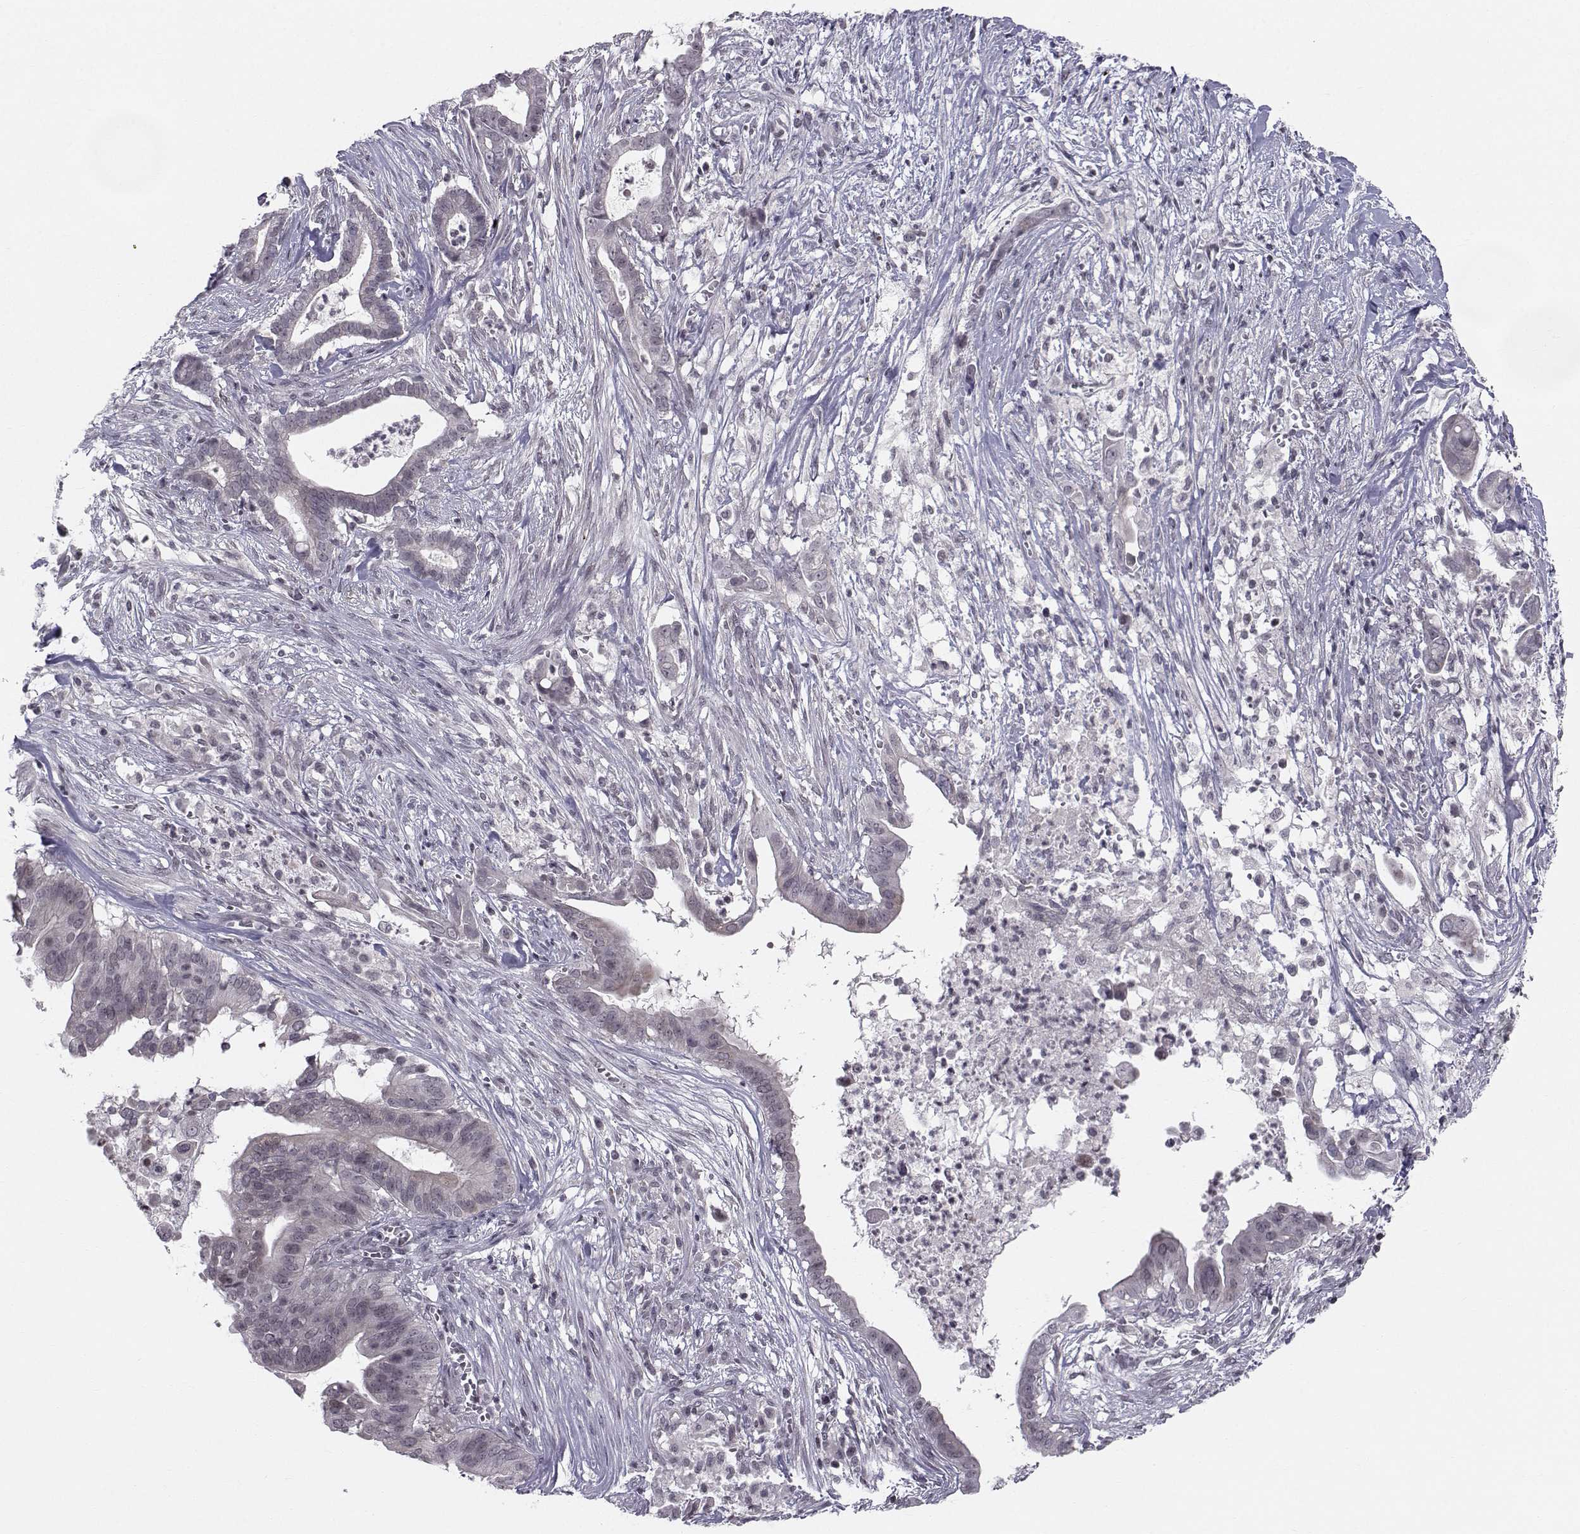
{"staining": {"intensity": "negative", "quantity": "none", "location": "none"}, "tissue": "pancreatic cancer", "cell_type": "Tumor cells", "image_type": "cancer", "snomed": [{"axis": "morphology", "description": "Adenocarcinoma, NOS"}, {"axis": "topography", "description": "Pancreas"}], "caption": "Adenocarcinoma (pancreatic) was stained to show a protein in brown. There is no significant expression in tumor cells.", "gene": "MARCHF4", "patient": {"sex": "male", "age": 61}}